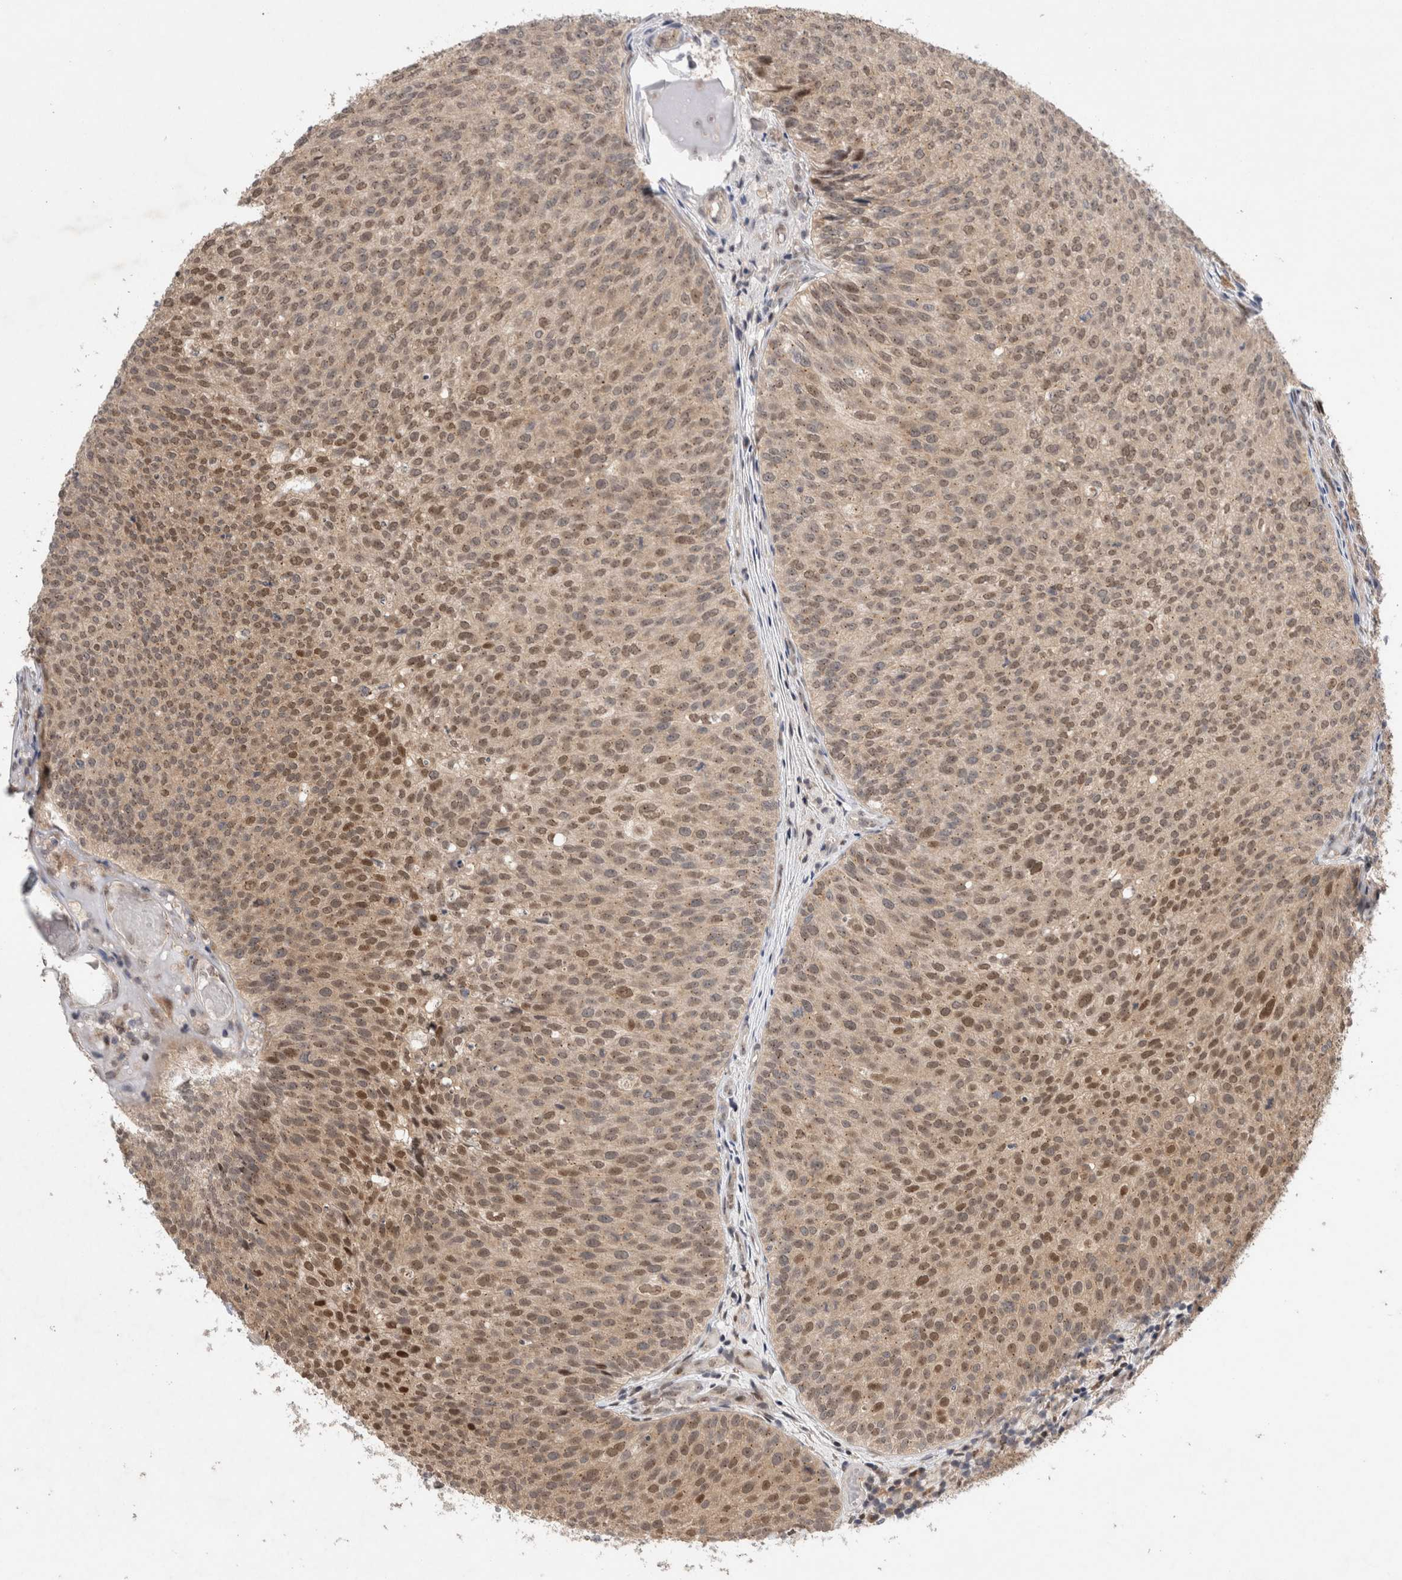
{"staining": {"intensity": "moderate", "quantity": ">75%", "location": "cytoplasmic/membranous,nuclear"}, "tissue": "urothelial cancer", "cell_type": "Tumor cells", "image_type": "cancer", "snomed": [{"axis": "morphology", "description": "Urothelial carcinoma, Low grade"}, {"axis": "topography", "description": "Urinary bladder"}], "caption": "This histopathology image reveals immunohistochemistry staining of human urothelial cancer, with medium moderate cytoplasmic/membranous and nuclear expression in about >75% of tumor cells.", "gene": "SLC29A1", "patient": {"sex": "male", "age": 86}}